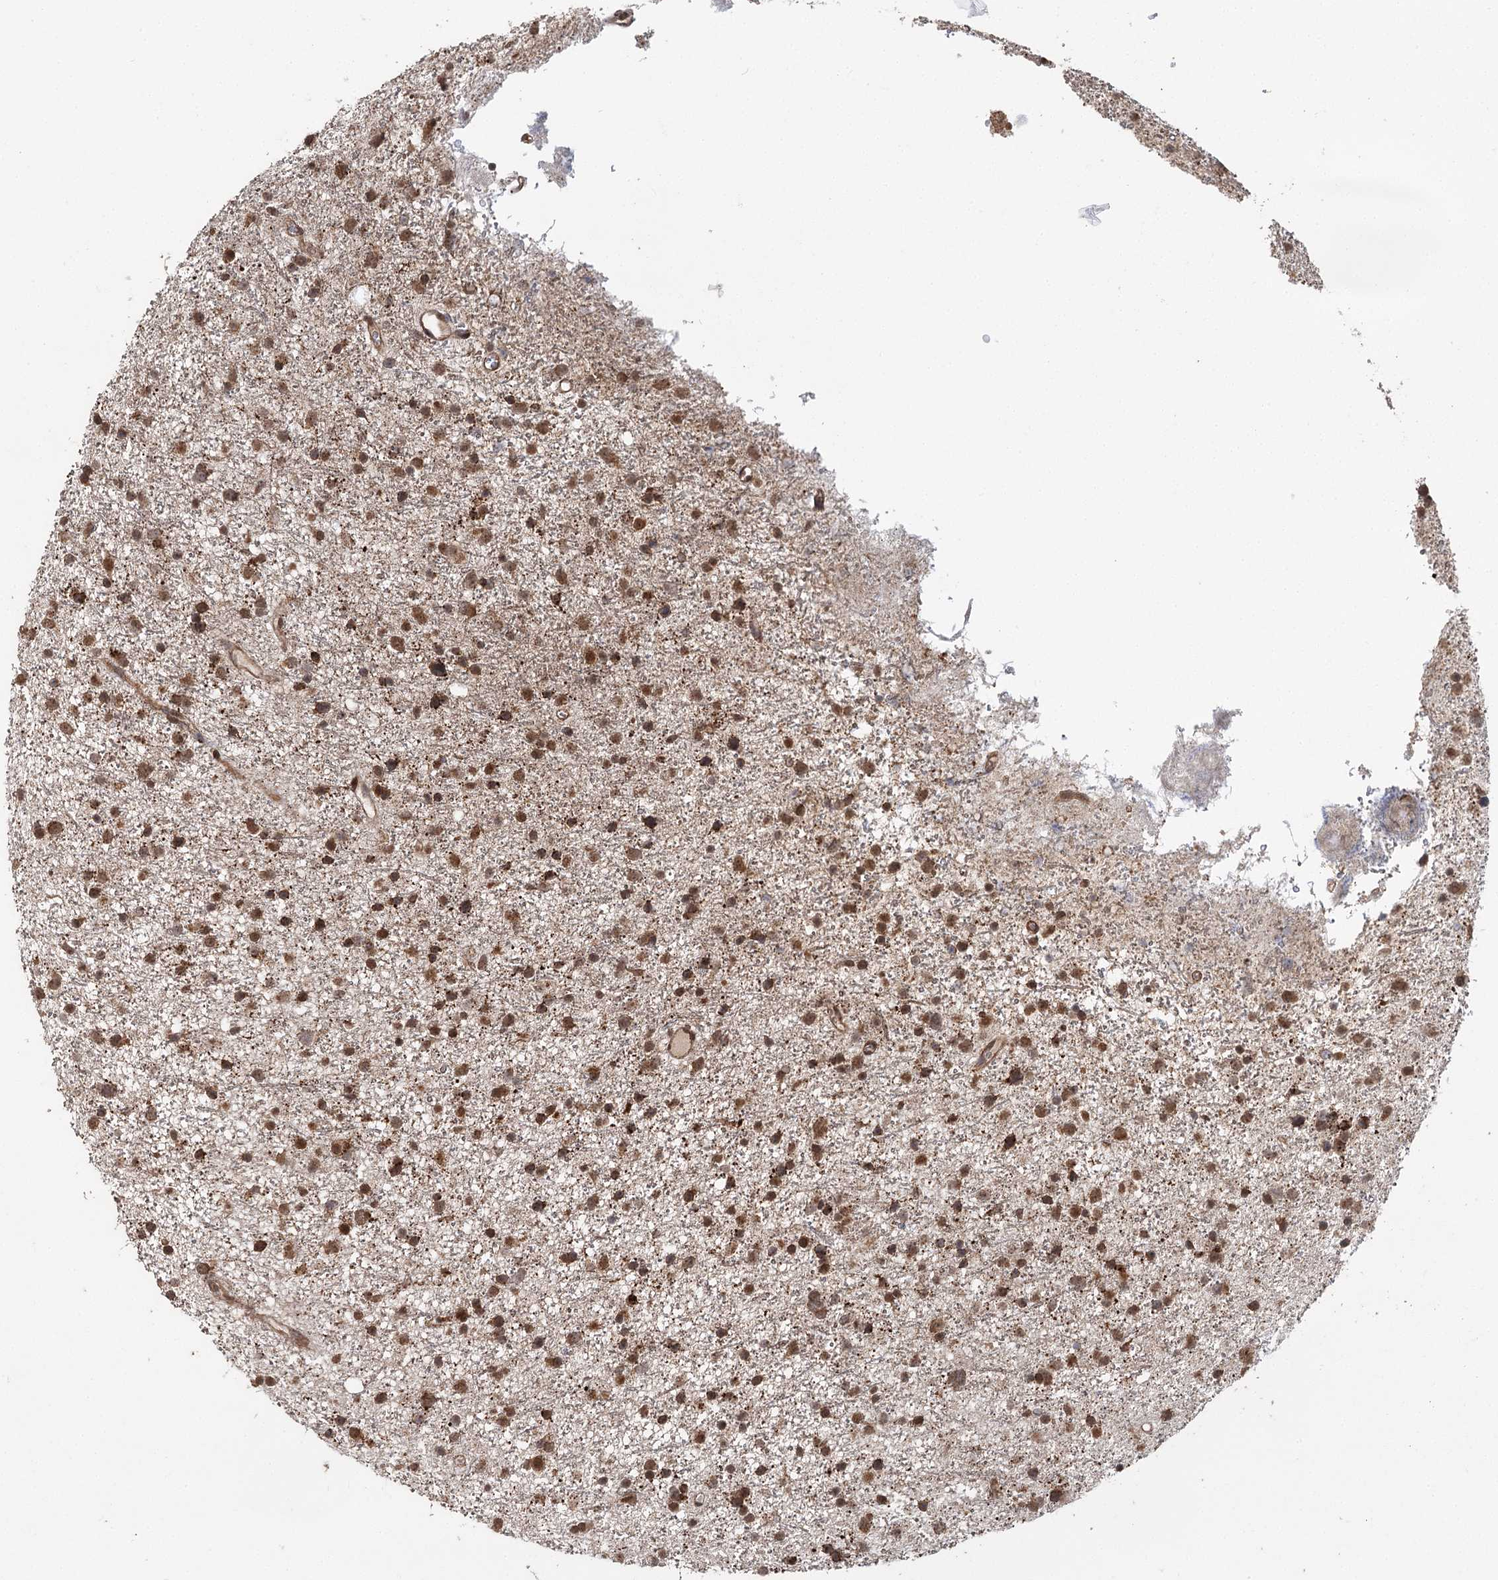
{"staining": {"intensity": "moderate", "quantity": ">75%", "location": "cytoplasmic/membranous,nuclear"}, "tissue": "glioma", "cell_type": "Tumor cells", "image_type": "cancer", "snomed": [{"axis": "morphology", "description": "Glioma, malignant, Low grade"}, {"axis": "topography", "description": "Cerebral cortex"}], "caption": "Malignant glioma (low-grade) stained for a protein (brown) displays moderate cytoplasmic/membranous and nuclear positive expression in about >75% of tumor cells.", "gene": "ZNRF3", "patient": {"sex": "female", "age": 39}}